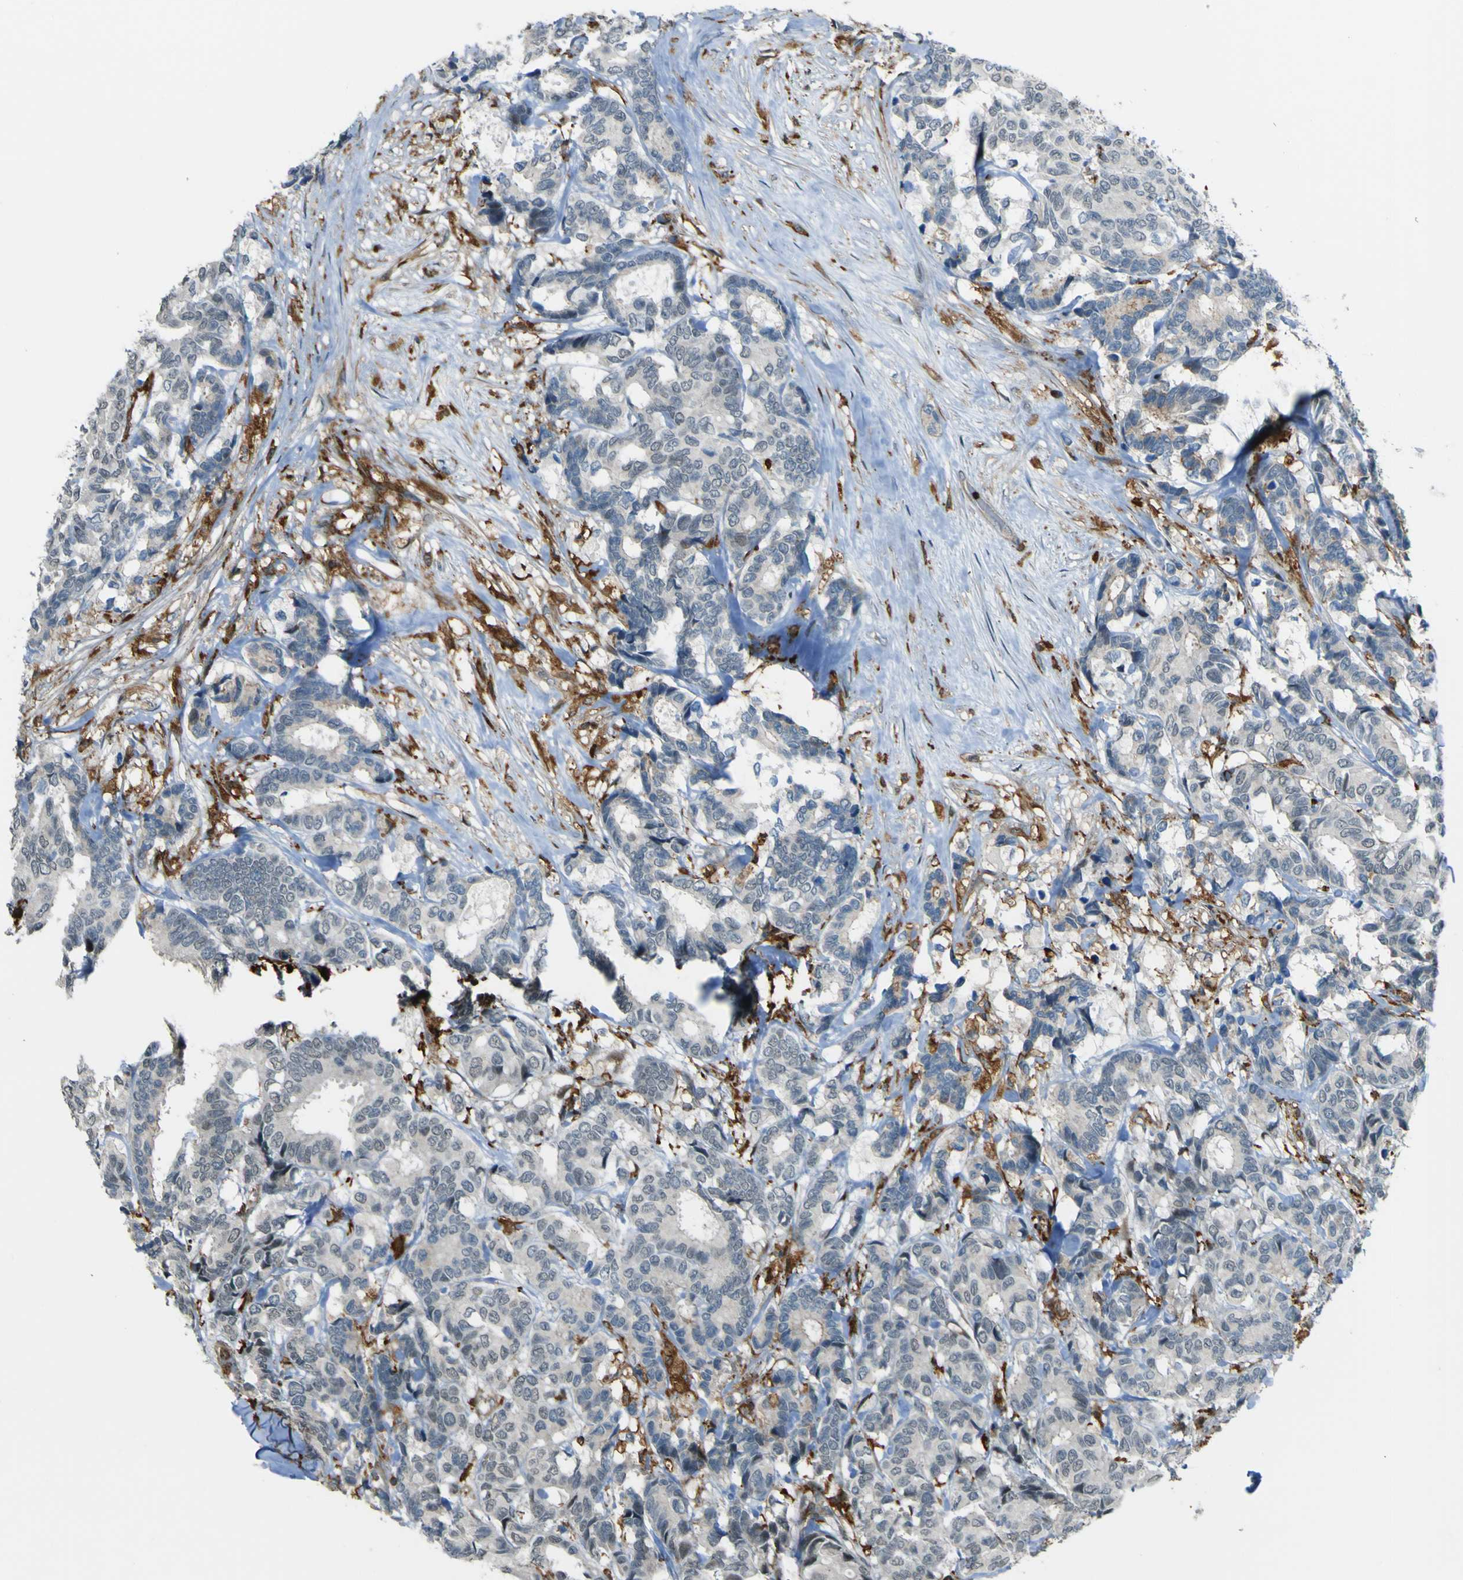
{"staining": {"intensity": "negative", "quantity": "none", "location": "none"}, "tissue": "breast cancer", "cell_type": "Tumor cells", "image_type": "cancer", "snomed": [{"axis": "morphology", "description": "Duct carcinoma"}, {"axis": "topography", "description": "Breast"}], "caption": "Immunohistochemical staining of breast cancer shows no significant staining in tumor cells.", "gene": "PCDHB5", "patient": {"sex": "female", "age": 87}}